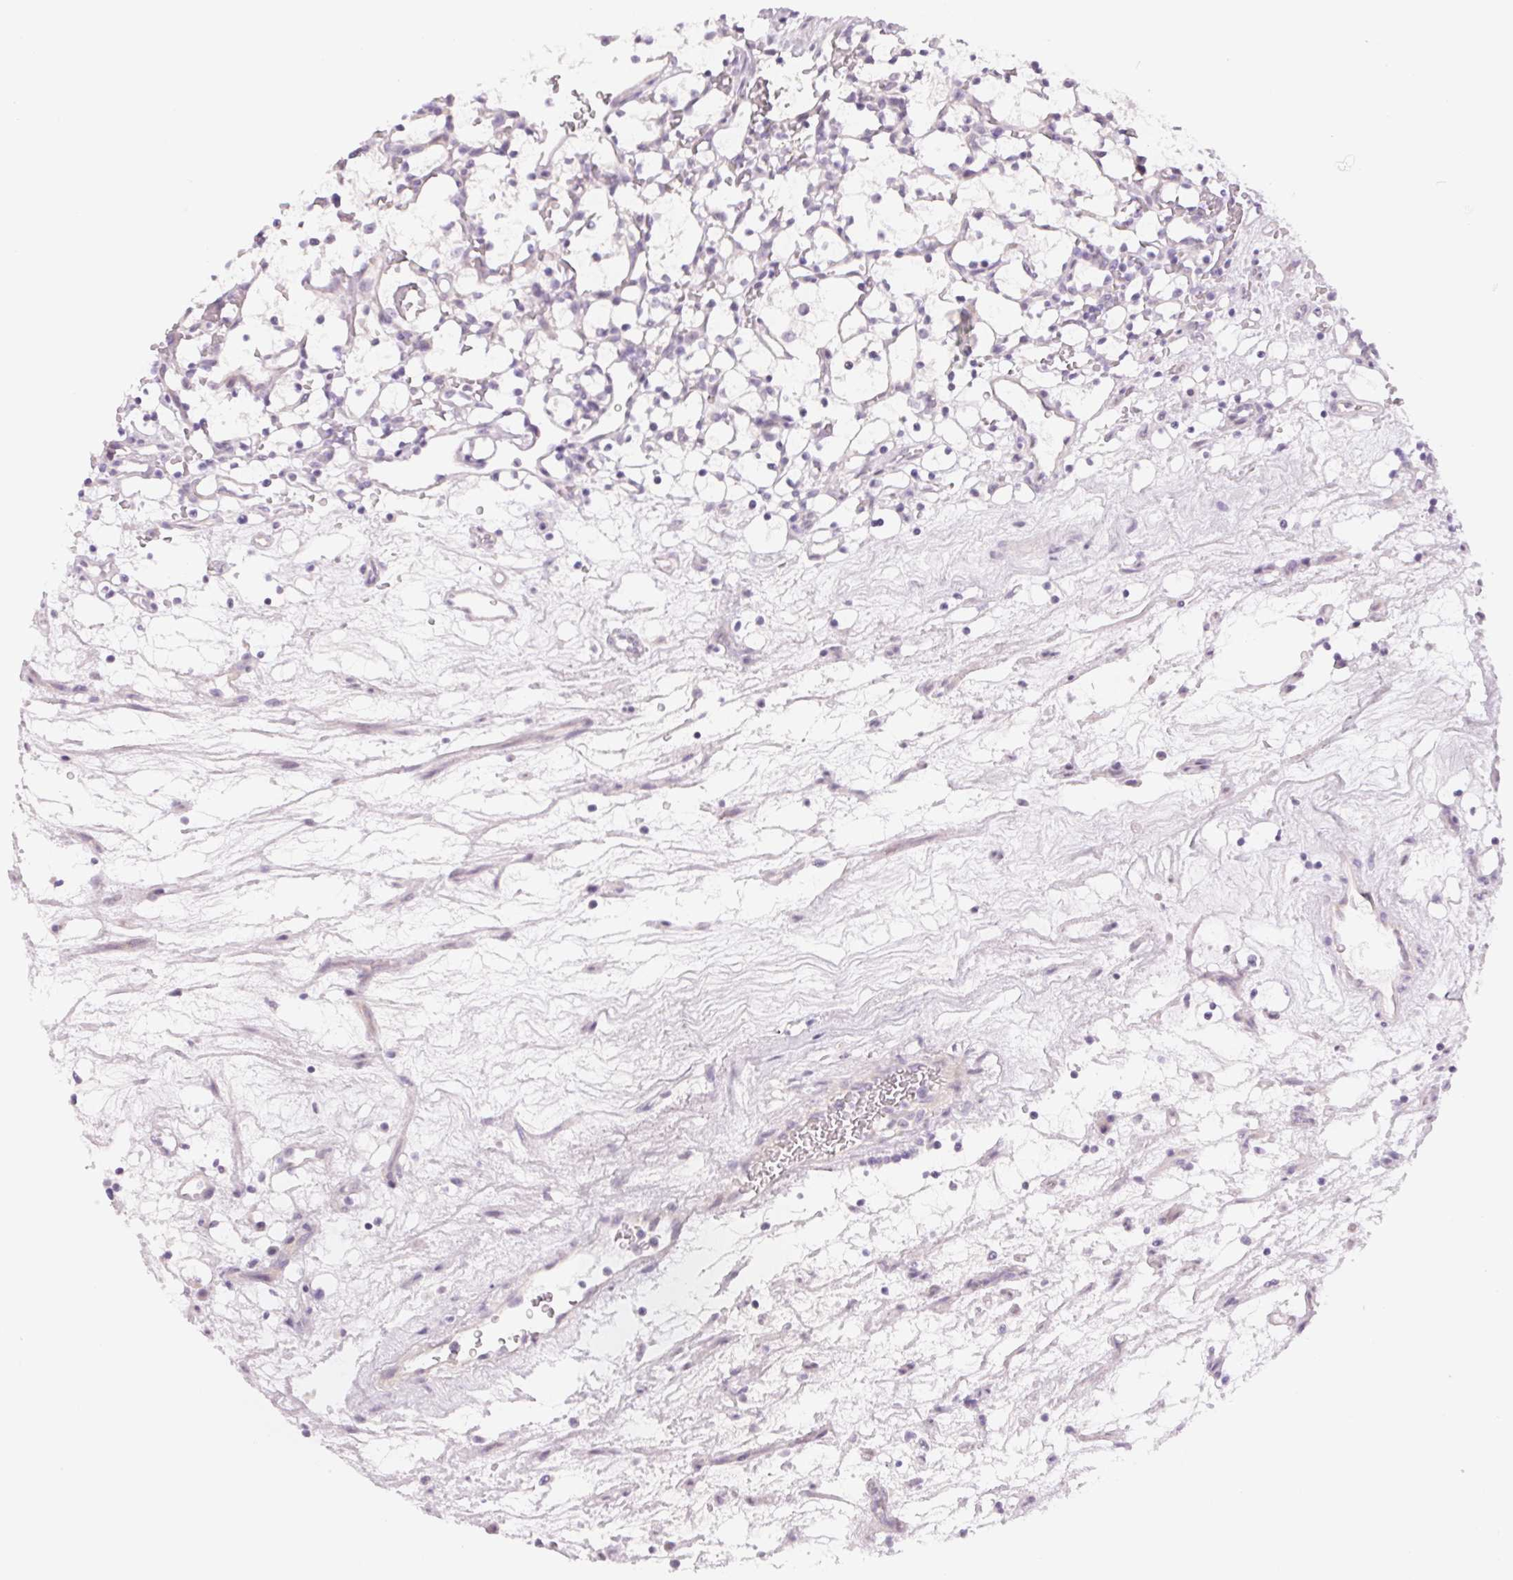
{"staining": {"intensity": "negative", "quantity": "none", "location": "none"}, "tissue": "renal cancer", "cell_type": "Tumor cells", "image_type": "cancer", "snomed": [{"axis": "morphology", "description": "Adenocarcinoma, NOS"}, {"axis": "topography", "description": "Kidney"}], "caption": "Protein analysis of renal adenocarcinoma displays no significant positivity in tumor cells.", "gene": "CCDC168", "patient": {"sex": "female", "age": 69}}